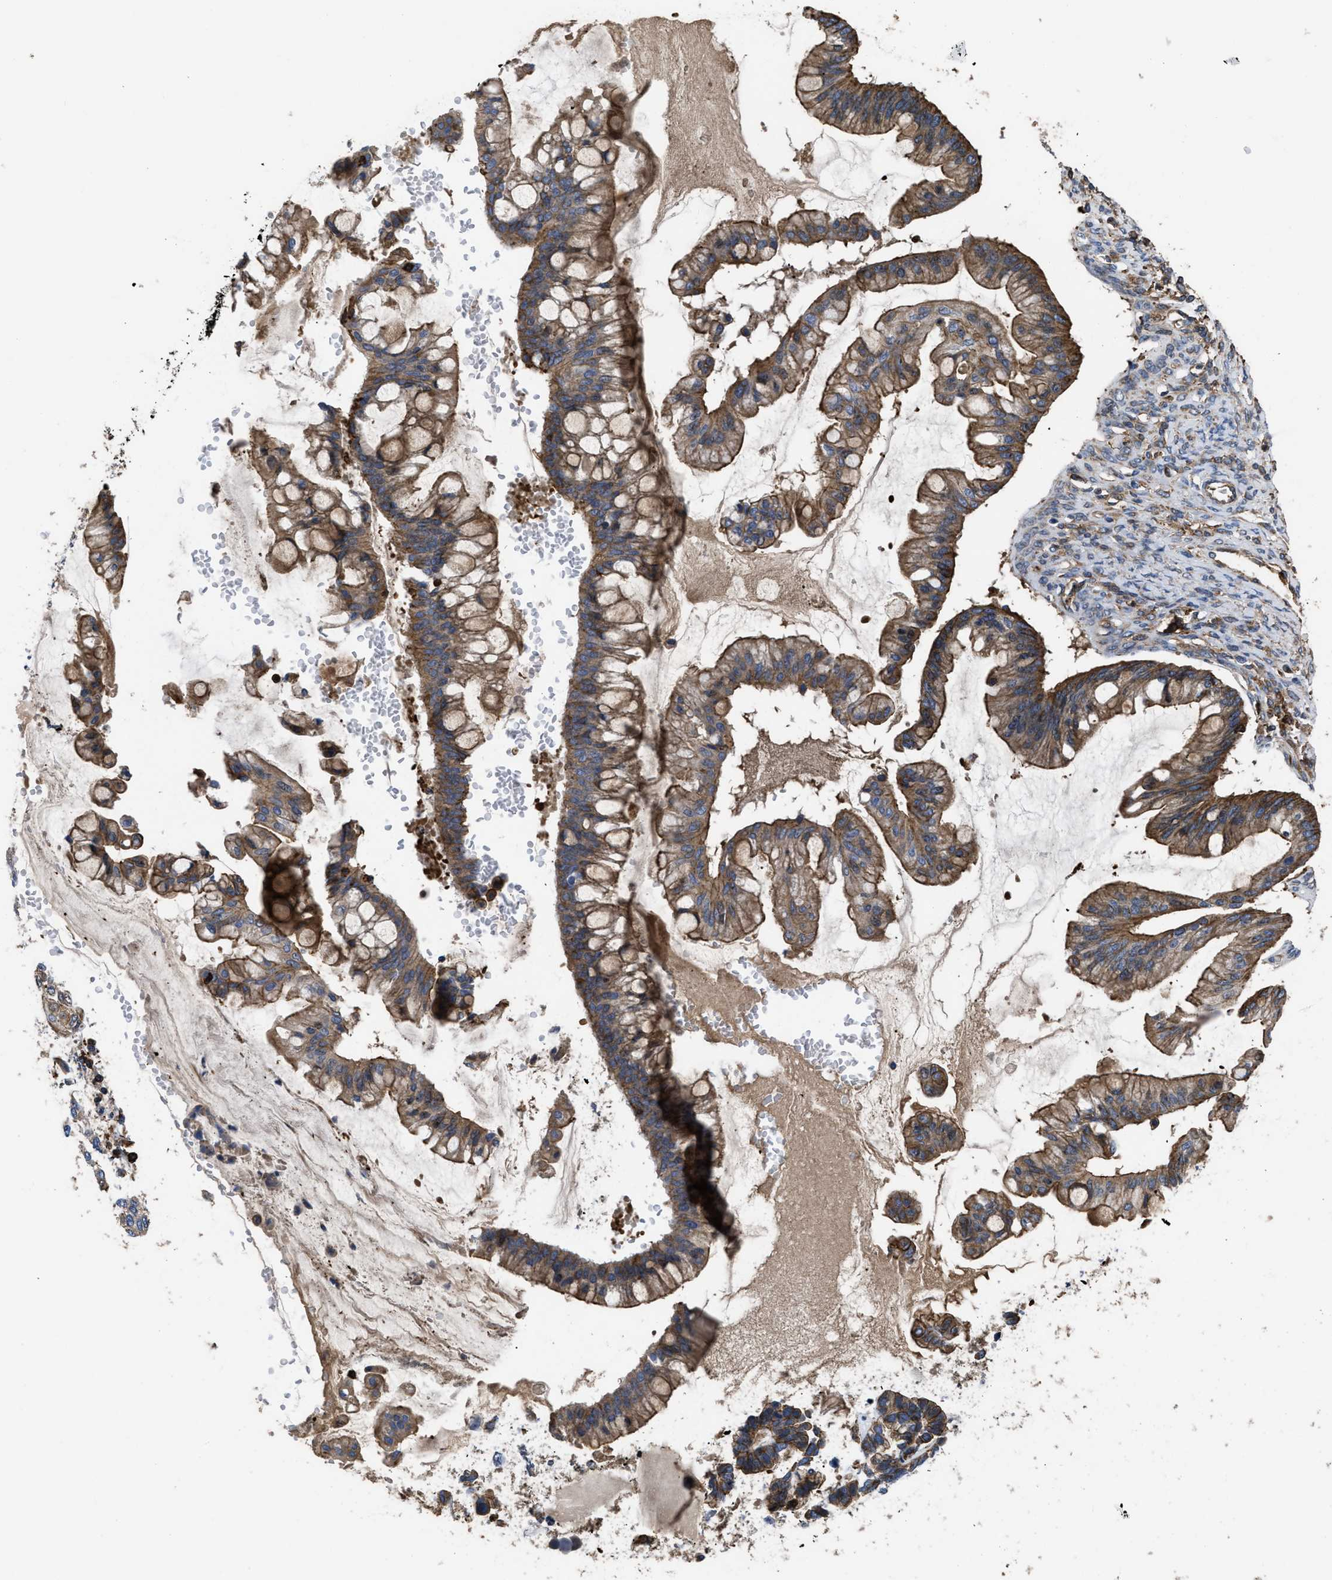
{"staining": {"intensity": "moderate", "quantity": ">75%", "location": "cytoplasmic/membranous"}, "tissue": "ovarian cancer", "cell_type": "Tumor cells", "image_type": "cancer", "snomed": [{"axis": "morphology", "description": "Cystadenocarcinoma, mucinous, NOS"}, {"axis": "topography", "description": "Ovary"}], "caption": "A photomicrograph of mucinous cystadenocarcinoma (ovarian) stained for a protein exhibits moderate cytoplasmic/membranous brown staining in tumor cells. (DAB = brown stain, brightfield microscopy at high magnification).", "gene": "SCUBE2", "patient": {"sex": "female", "age": 73}}